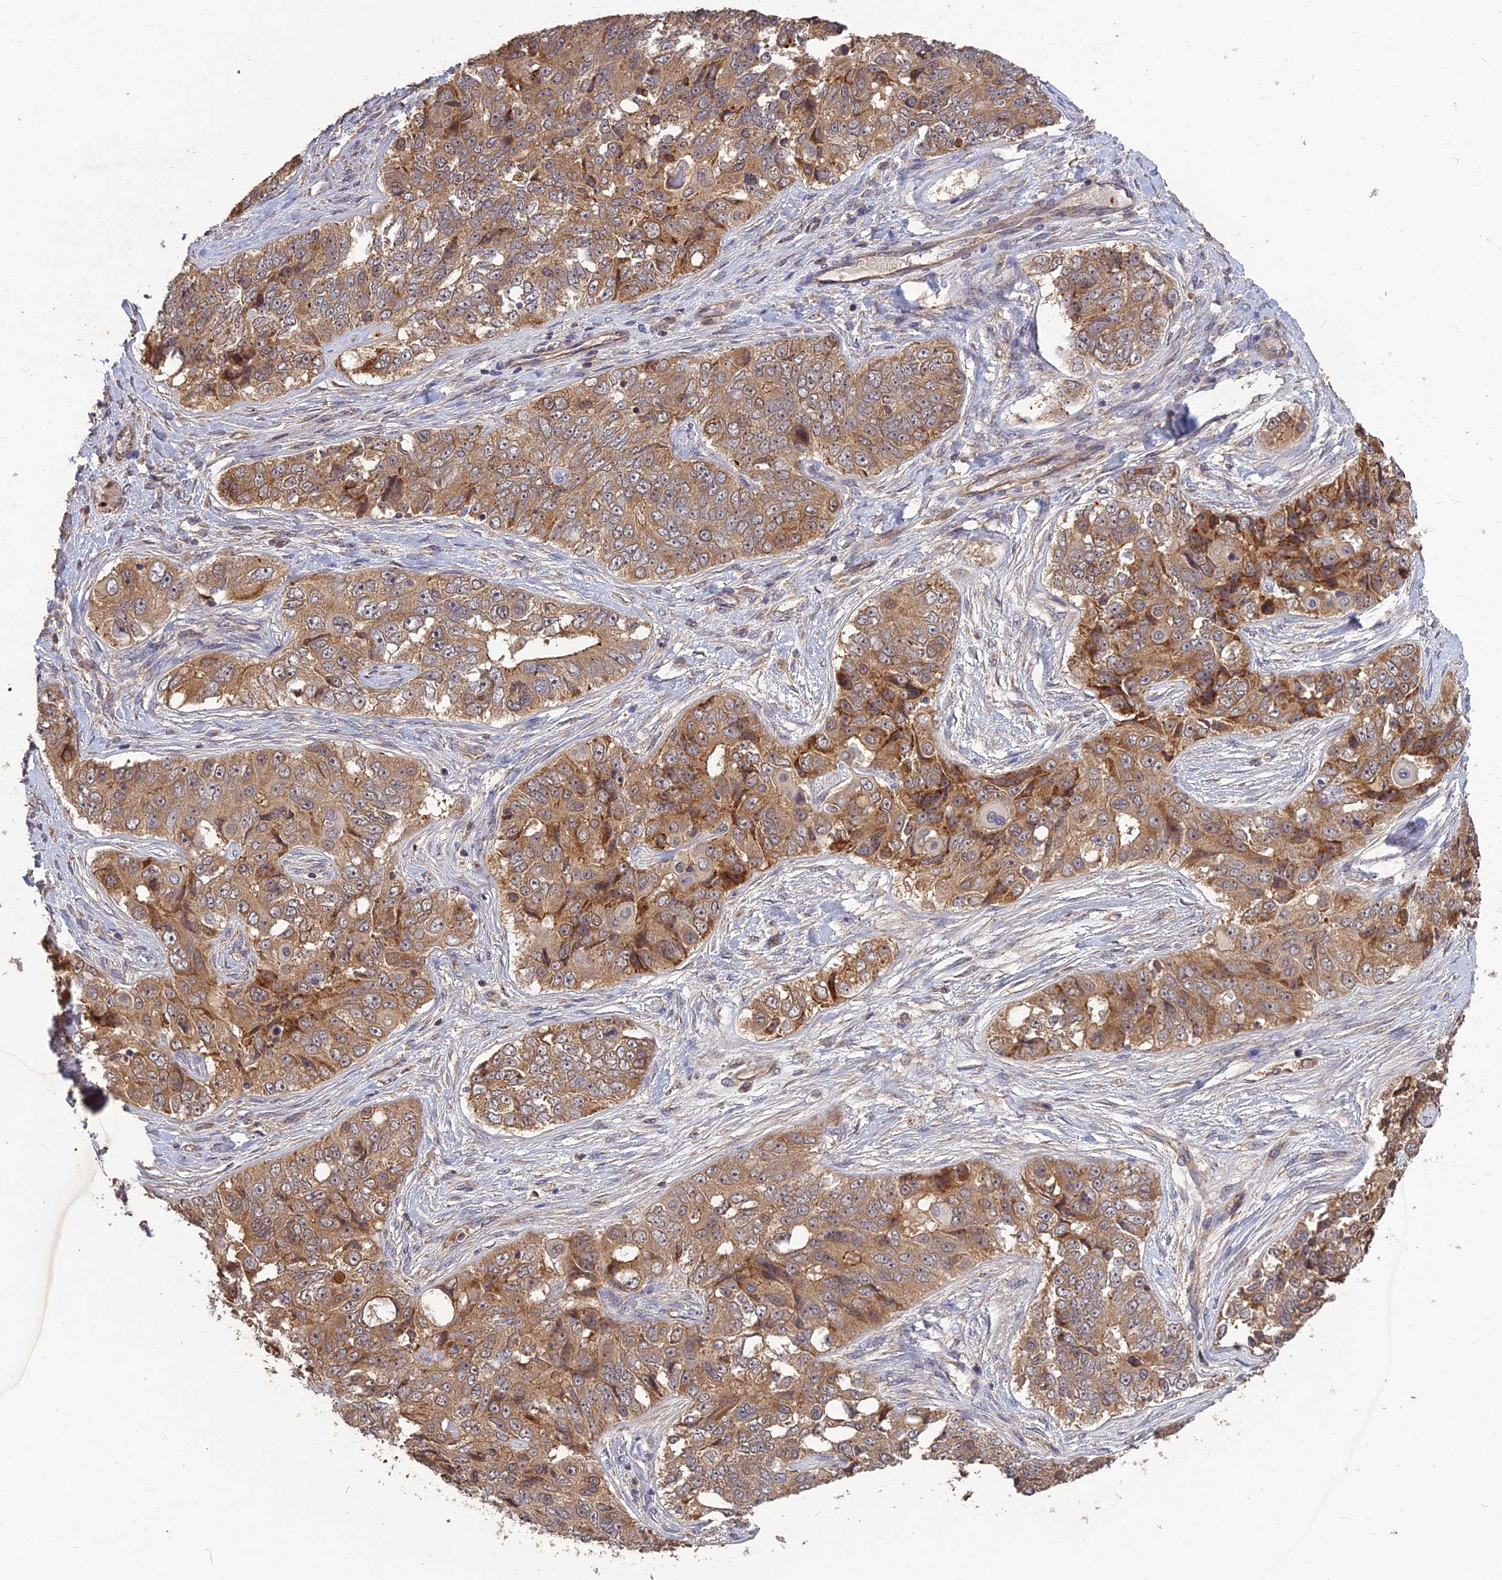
{"staining": {"intensity": "moderate", "quantity": ">75%", "location": "cytoplasmic/membranous"}, "tissue": "ovarian cancer", "cell_type": "Tumor cells", "image_type": "cancer", "snomed": [{"axis": "morphology", "description": "Carcinoma, endometroid"}, {"axis": "topography", "description": "Ovary"}], "caption": "An IHC micrograph of tumor tissue is shown. Protein staining in brown labels moderate cytoplasmic/membranous positivity in ovarian endometroid carcinoma within tumor cells.", "gene": "ARHGAP40", "patient": {"sex": "female", "age": 51}}